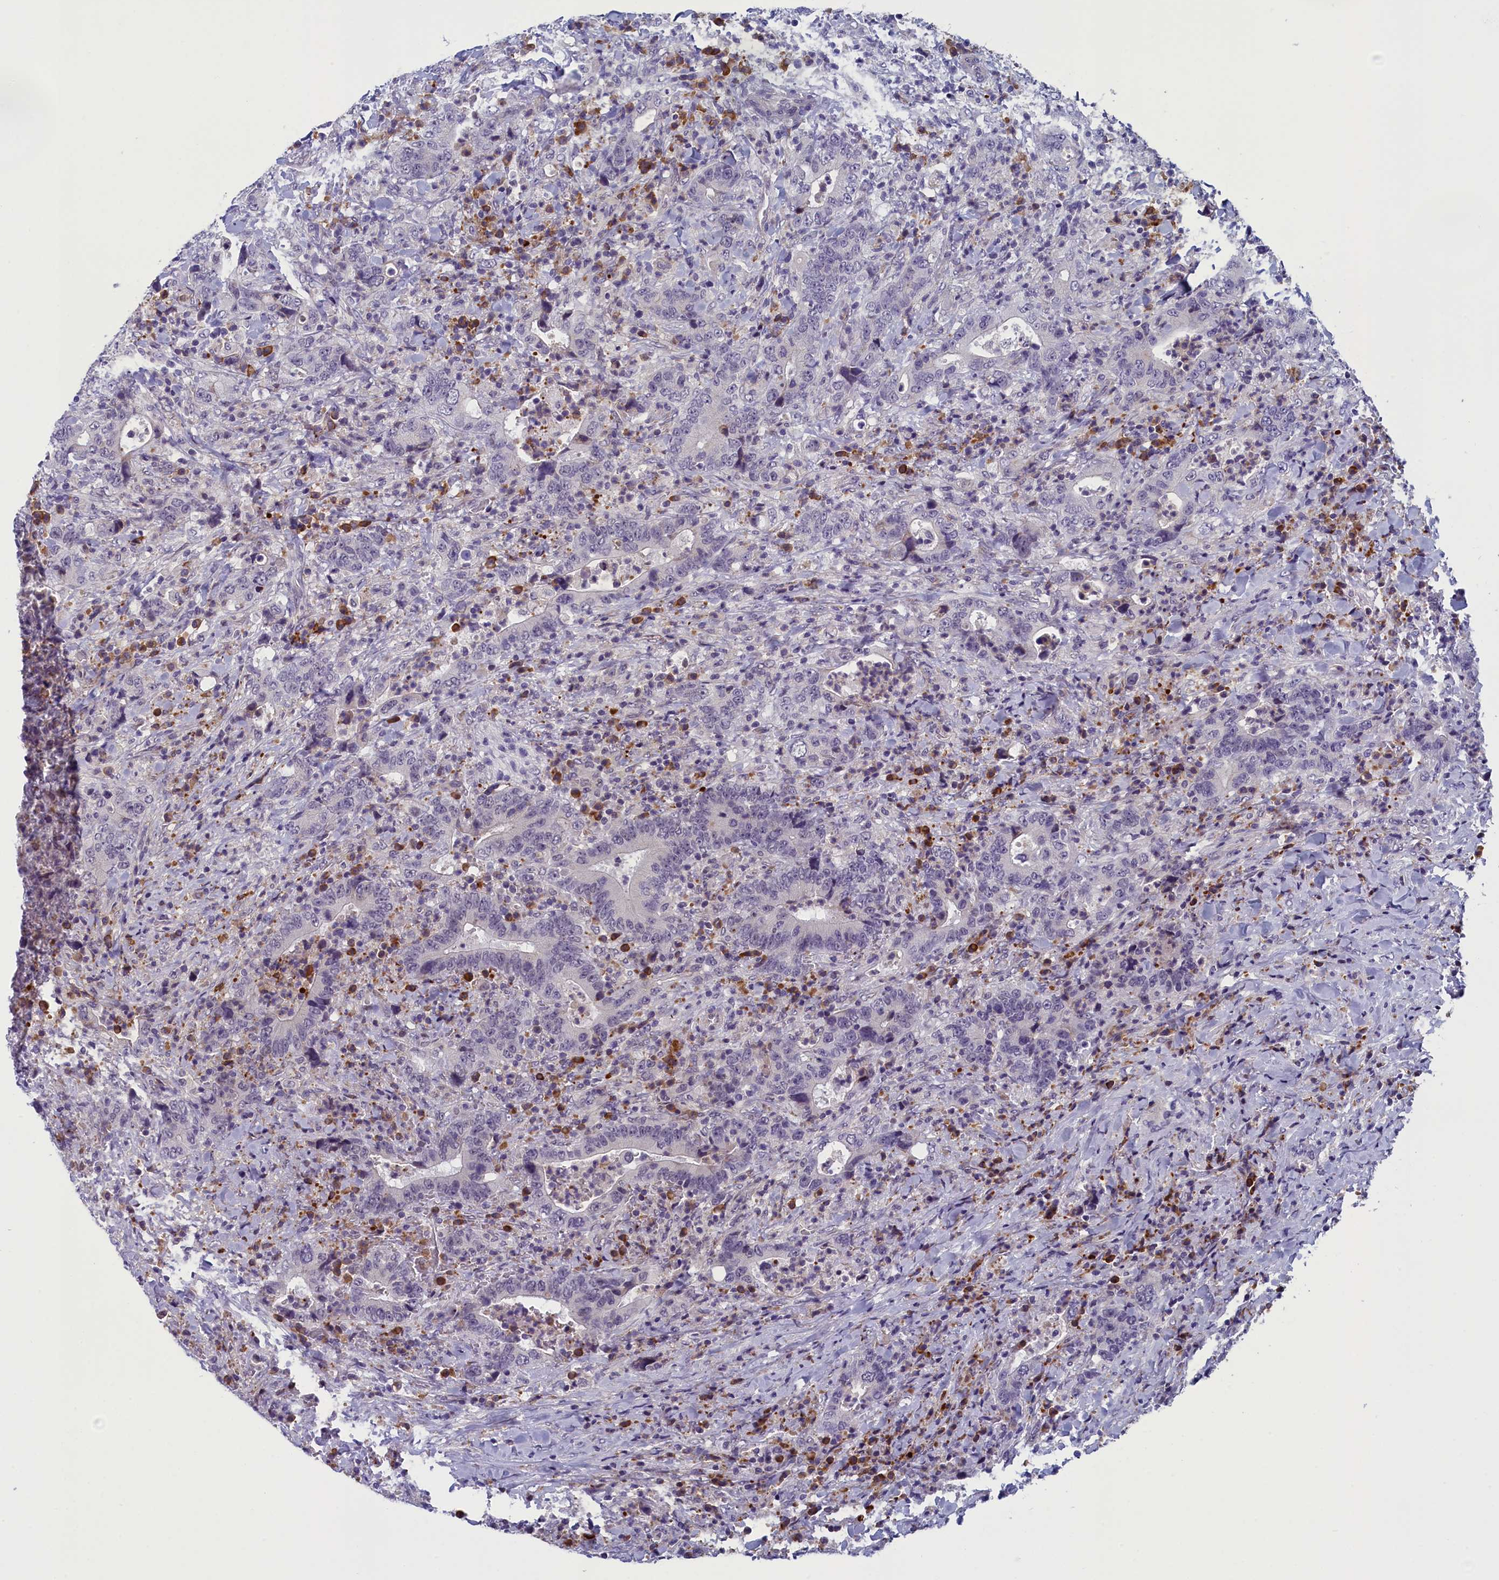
{"staining": {"intensity": "negative", "quantity": "none", "location": "none"}, "tissue": "colorectal cancer", "cell_type": "Tumor cells", "image_type": "cancer", "snomed": [{"axis": "morphology", "description": "Adenocarcinoma, NOS"}, {"axis": "topography", "description": "Colon"}], "caption": "The photomicrograph demonstrates no significant expression in tumor cells of colorectal cancer (adenocarcinoma). (DAB (3,3'-diaminobenzidine) immunohistochemistry (IHC) visualized using brightfield microscopy, high magnification).", "gene": "CNEP1R1", "patient": {"sex": "female", "age": 75}}